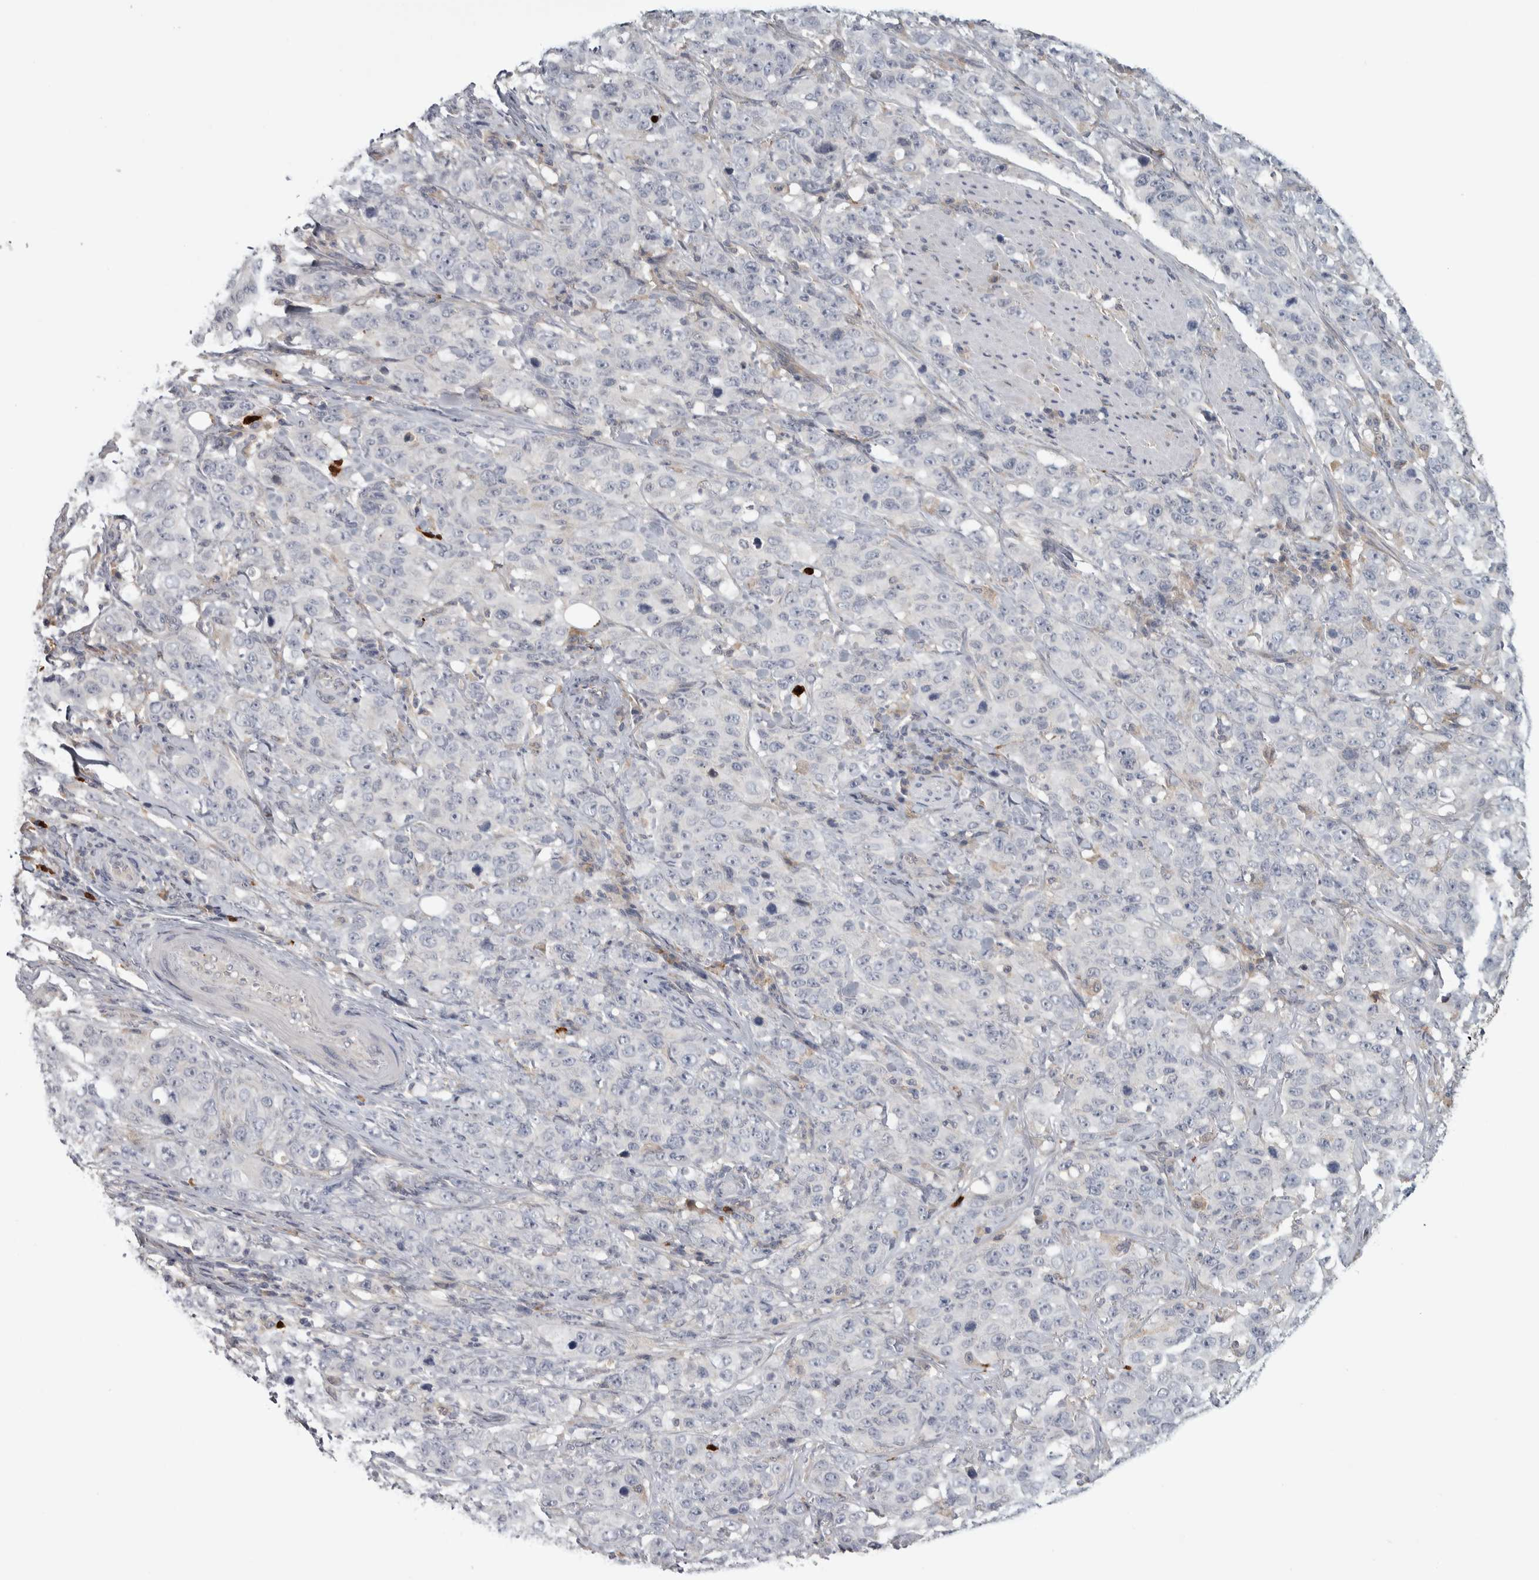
{"staining": {"intensity": "negative", "quantity": "none", "location": "none"}, "tissue": "stomach cancer", "cell_type": "Tumor cells", "image_type": "cancer", "snomed": [{"axis": "morphology", "description": "Adenocarcinoma, NOS"}, {"axis": "topography", "description": "Stomach"}], "caption": "Adenocarcinoma (stomach) was stained to show a protein in brown. There is no significant staining in tumor cells. The staining was performed using DAB (3,3'-diaminobenzidine) to visualize the protein expression in brown, while the nuclei were stained in blue with hematoxylin (Magnification: 20x).", "gene": "ADPRM", "patient": {"sex": "male", "age": 48}}